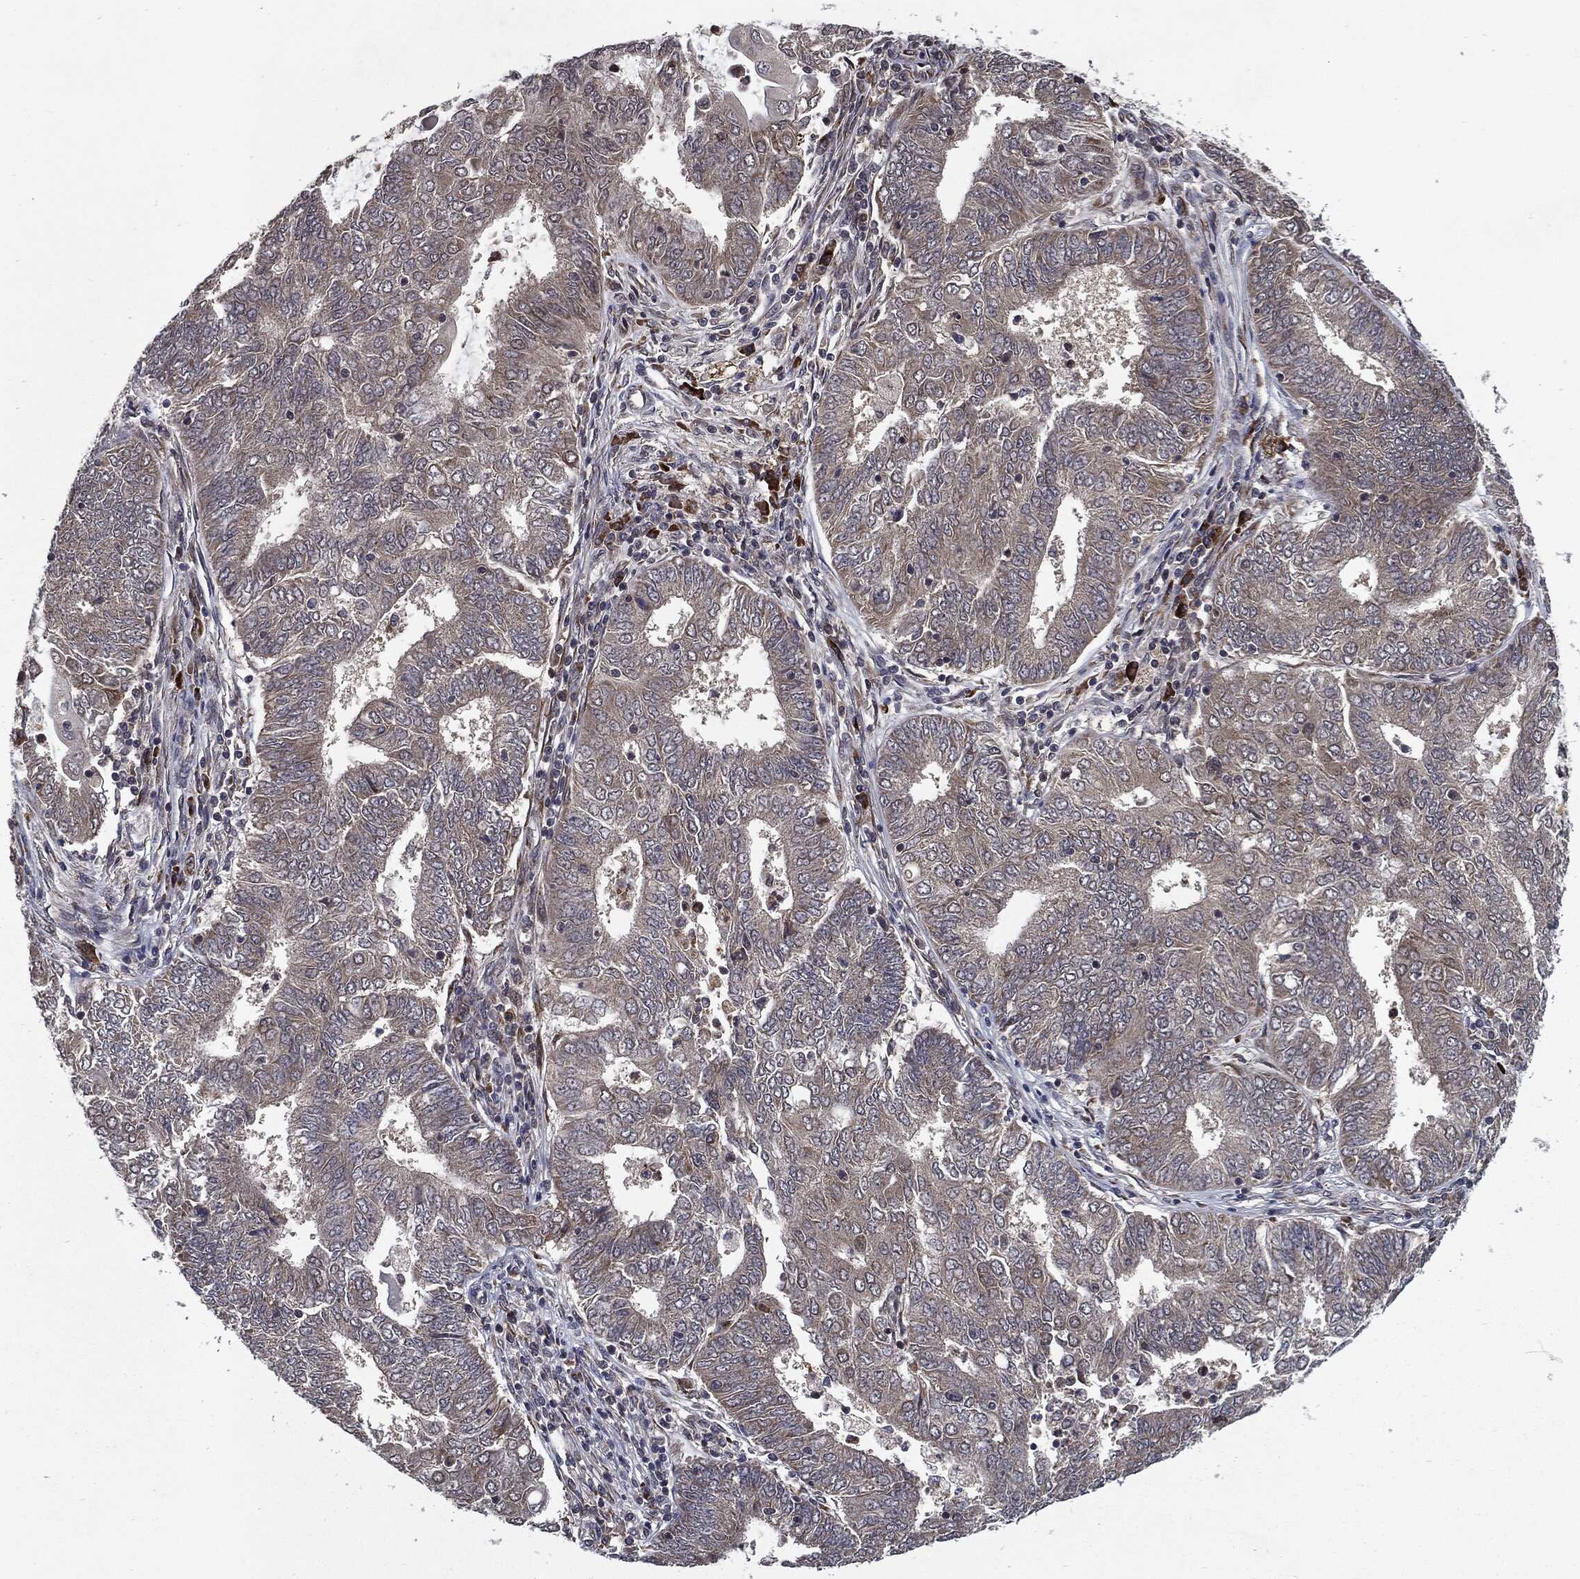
{"staining": {"intensity": "moderate", "quantity": "<25%", "location": "cytoplasmic/membranous"}, "tissue": "endometrial cancer", "cell_type": "Tumor cells", "image_type": "cancer", "snomed": [{"axis": "morphology", "description": "Adenocarcinoma, NOS"}, {"axis": "topography", "description": "Endometrium"}], "caption": "There is low levels of moderate cytoplasmic/membranous staining in tumor cells of adenocarcinoma (endometrial), as demonstrated by immunohistochemical staining (brown color).", "gene": "HDAC5", "patient": {"sex": "female", "age": 62}}